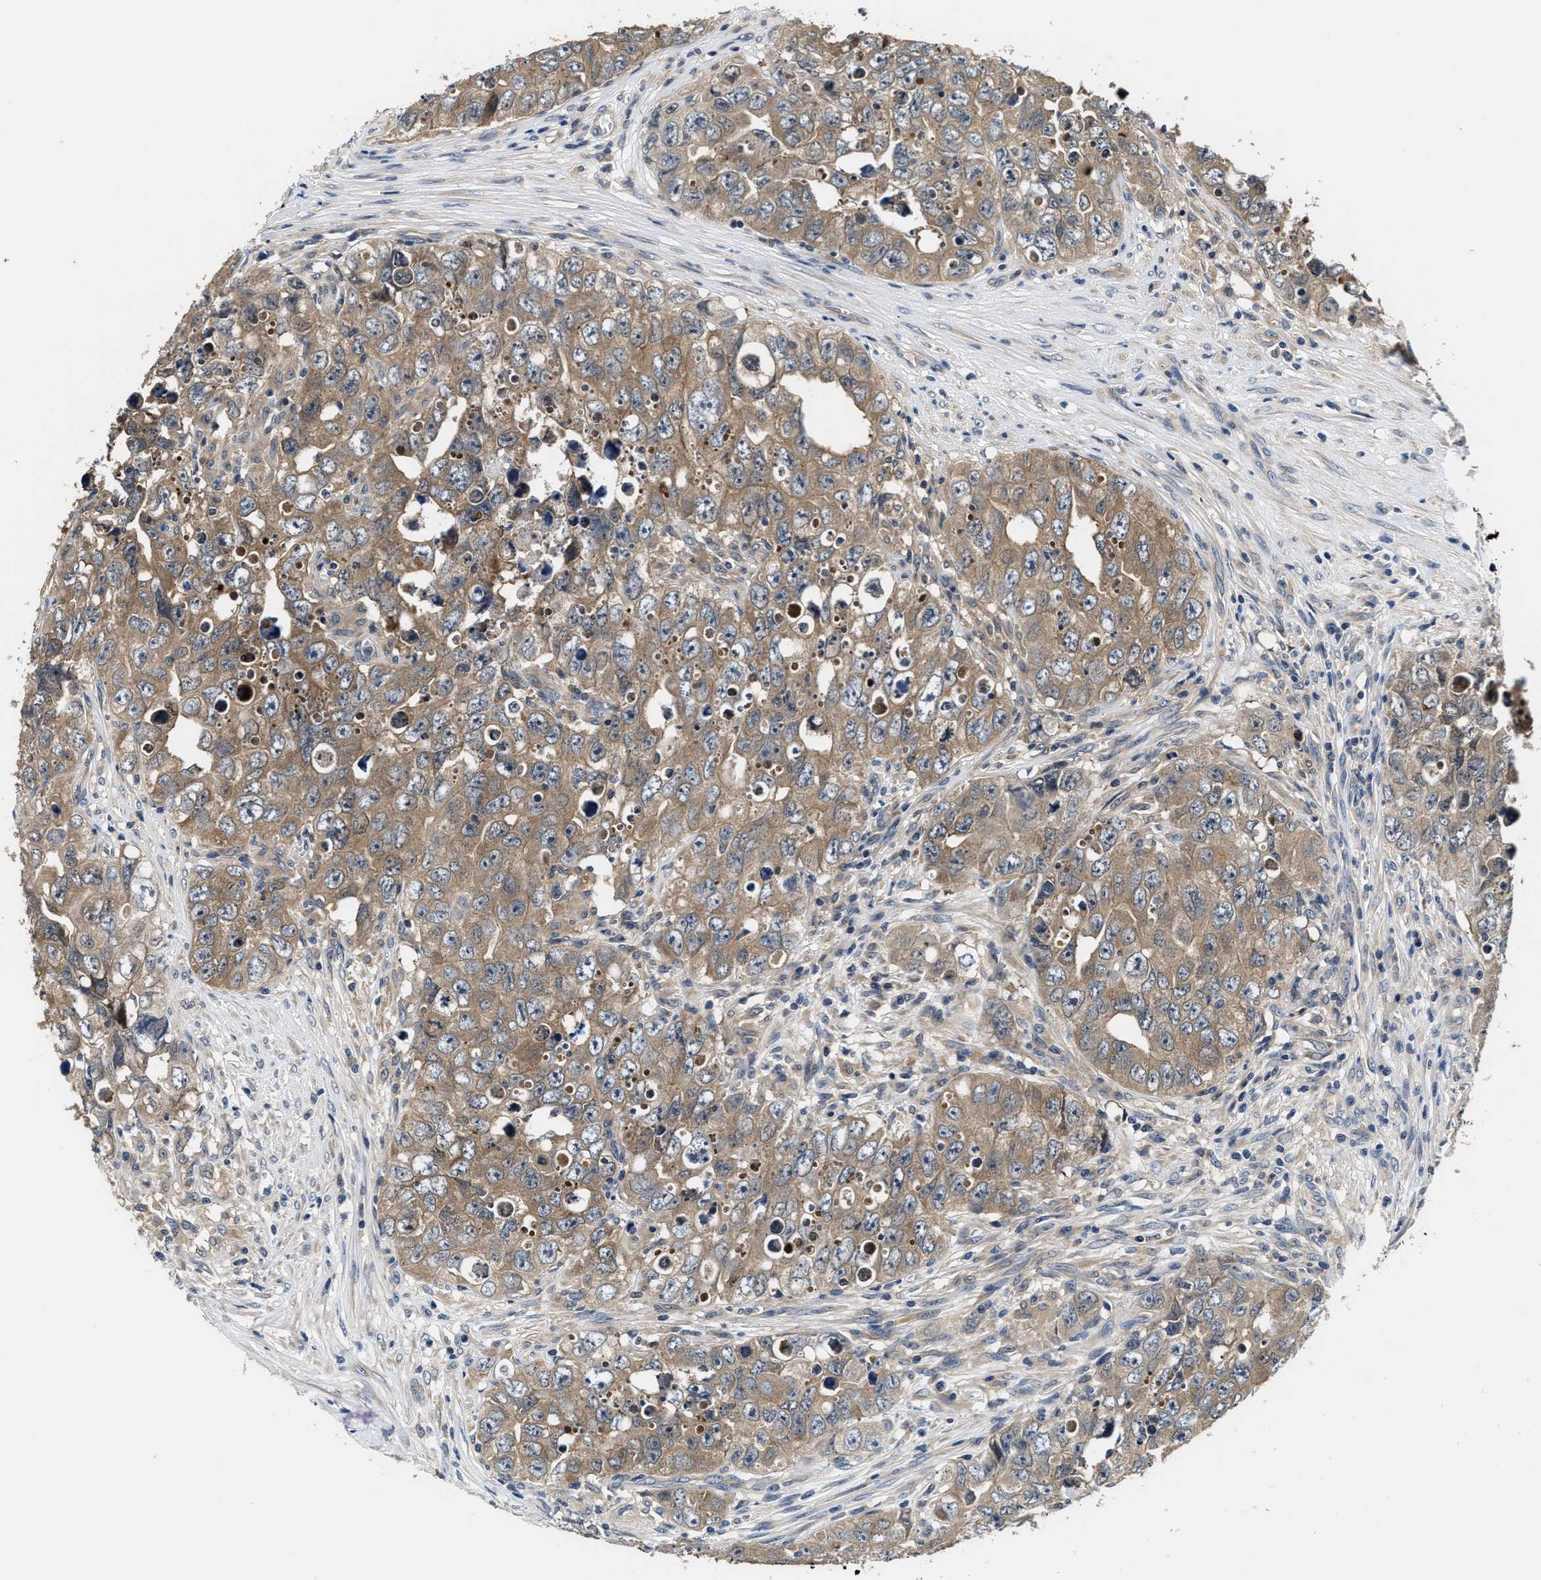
{"staining": {"intensity": "moderate", "quantity": ">75%", "location": "cytoplasmic/membranous"}, "tissue": "testis cancer", "cell_type": "Tumor cells", "image_type": "cancer", "snomed": [{"axis": "morphology", "description": "Seminoma, NOS"}, {"axis": "morphology", "description": "Carcinoma, Embryonal, NOS"}, {"axis": "topography", "description": "Testis"}], "caption": "High-power microscopy captured an immunohistochemistry (IHC) histopathology image of testis cancer (embryonal carcinoma), revealing moderate cytoplasmic/membranous expression in about >75% of tumor cells. Using DAB (brown) and hematoxylin (blue) stains, captured at high magnification using brightfield microscopy.", "gene": "PHPT1", "patient": {"sex": "male", "age": 43}}